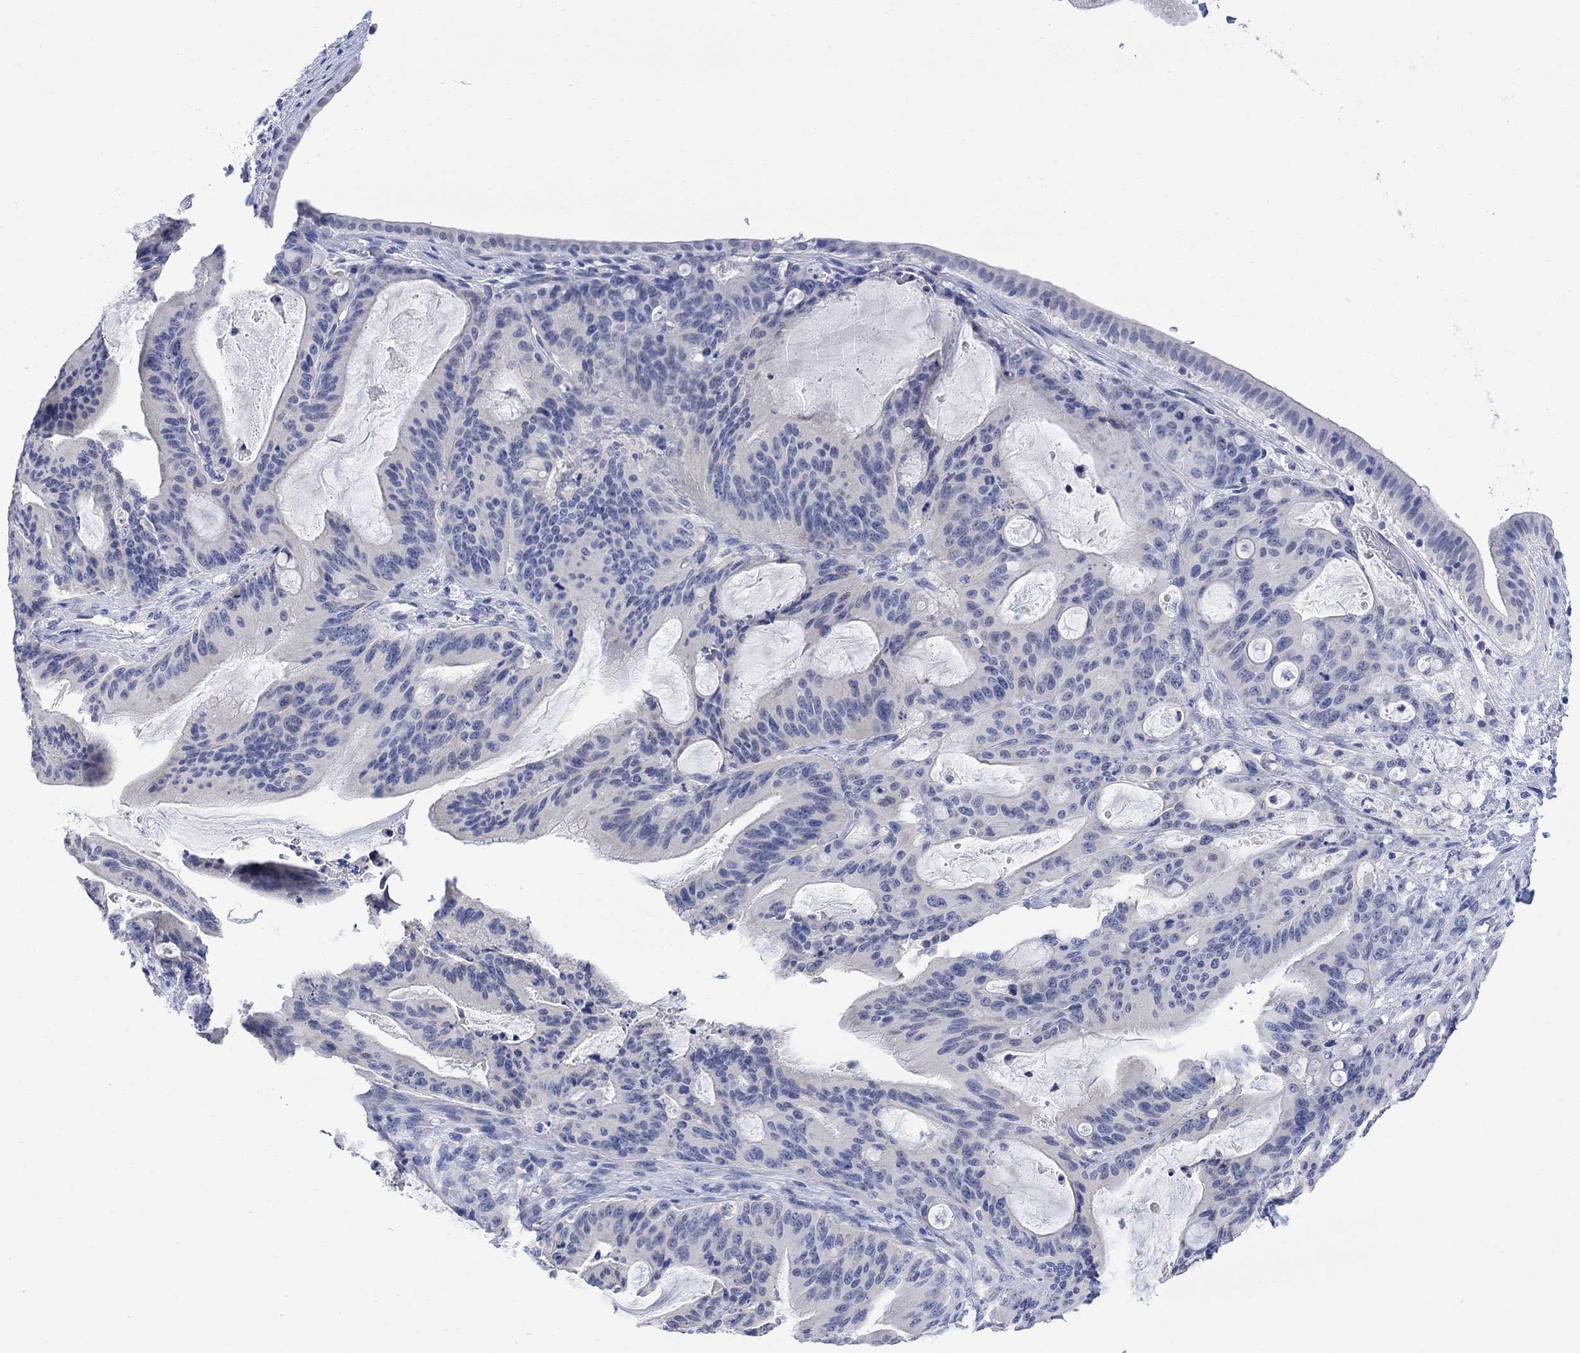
{"staining": {"intensity": "negative", "quantity": "none", "location": "none"}, "tissue": "liver cancer", "cell_type": "Tumor cells", "image_type": "cancer", "snomed": [{"axis": "morphology", "description": "Cholangiocarcinoma"}, {"axis": "topography", "description": "Liver"}], "caption": "IHC histopathology image of human liver cancer (cholangiocarcinoma) stained for a protein (brown), which reveals no staining in tumor cells.", "gene": "FBP2", "patient": {"sex": "female", "age": 73}}